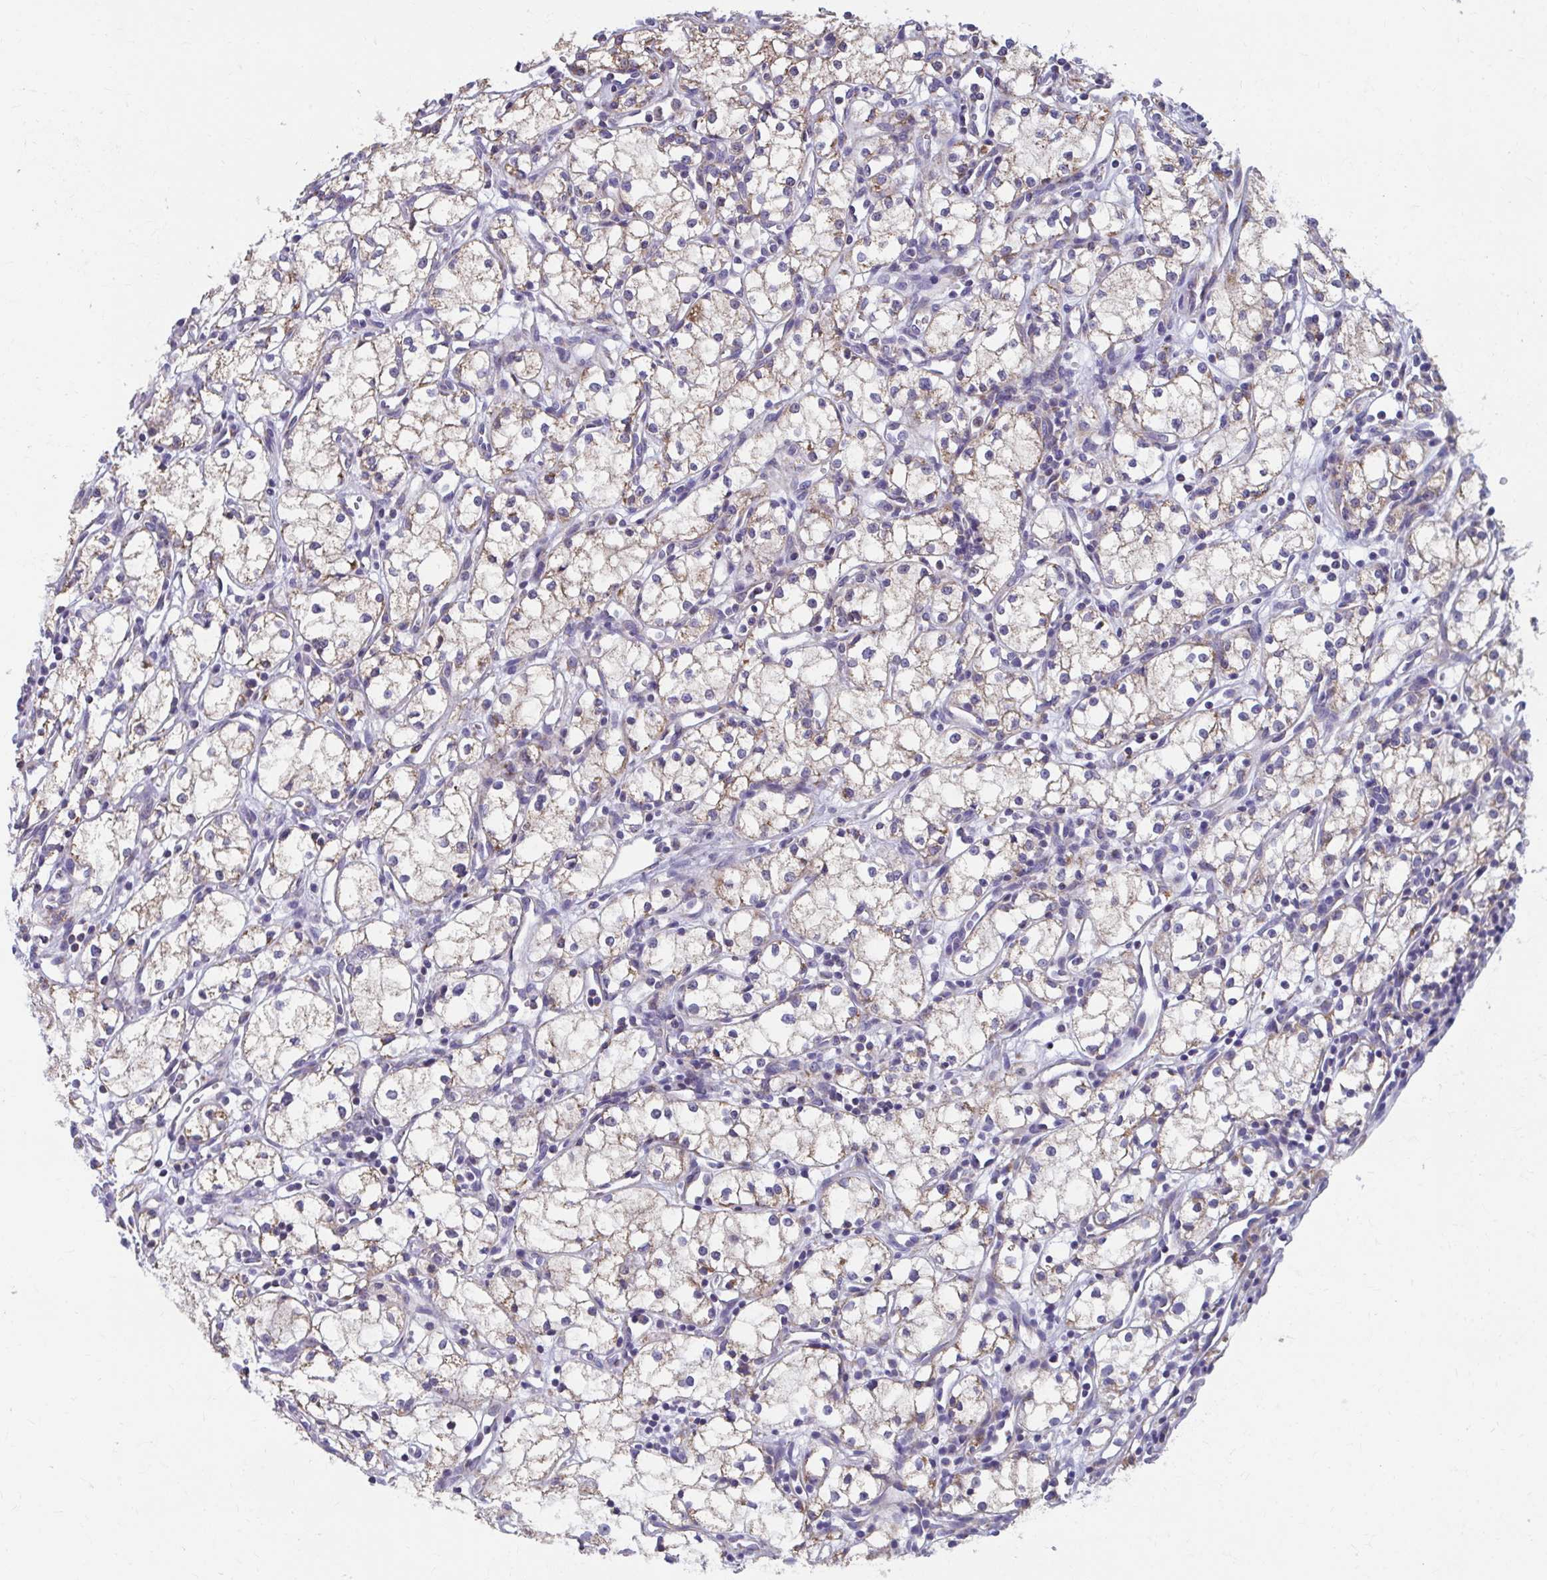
{"staining": {"intensity": "weak", "quantity": "<25%", "location": "cytoplasmic/membranous"}, "tissue": "renal cancer", "cell_type": "Tumor cells", "image_type": "cancer", "snomed": [{"axis": "morphology", "description": "Adenocarcinoma, NOS"}, {"axis": "topography", "description": "Kidney"}], "caption": "Immunohistochemical staining of renal adenocarcinoma reveals no significant staining in tumor cells.", "gene": "RCC1L", "patient": {"sex": "male", "age": 59}}